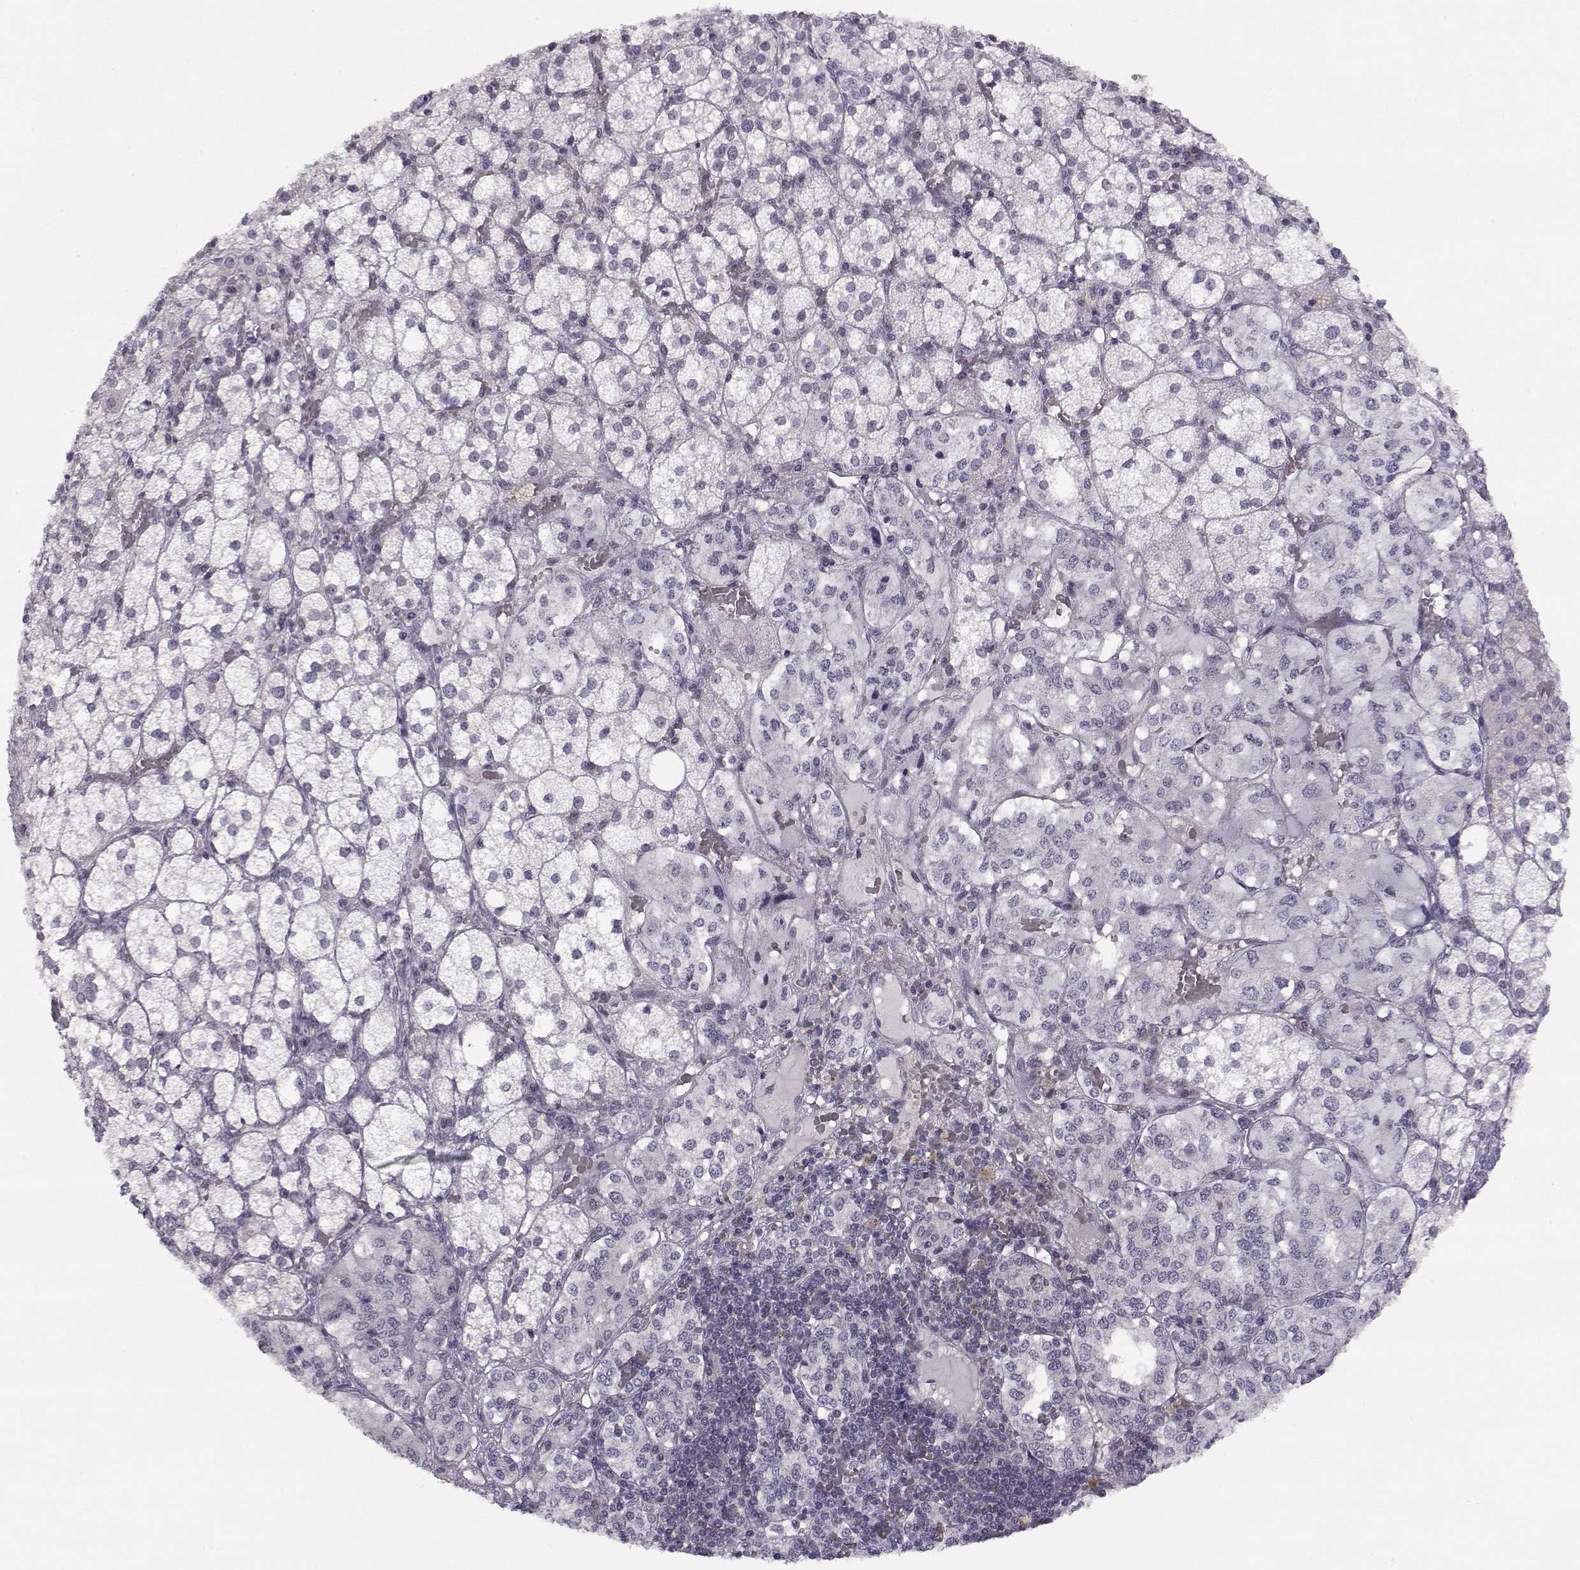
{"staining": {"intensity": "negative", "quantity": "none", "location": "none"}, "tissue": "adrenal gland", "cell_type": "Glandular cells", "image_type": "normal", "snomed": [{"axis": "morphology", "description": "Normal tissue, NOS"}, {"axis": "topography", "description": "Adrenal gland"}], "caption": "Glandular cells are negative for protein expression in benign human adrenal gland.", "gene": "KIF13B", "patient": {"sex": "male", "age": 53}}